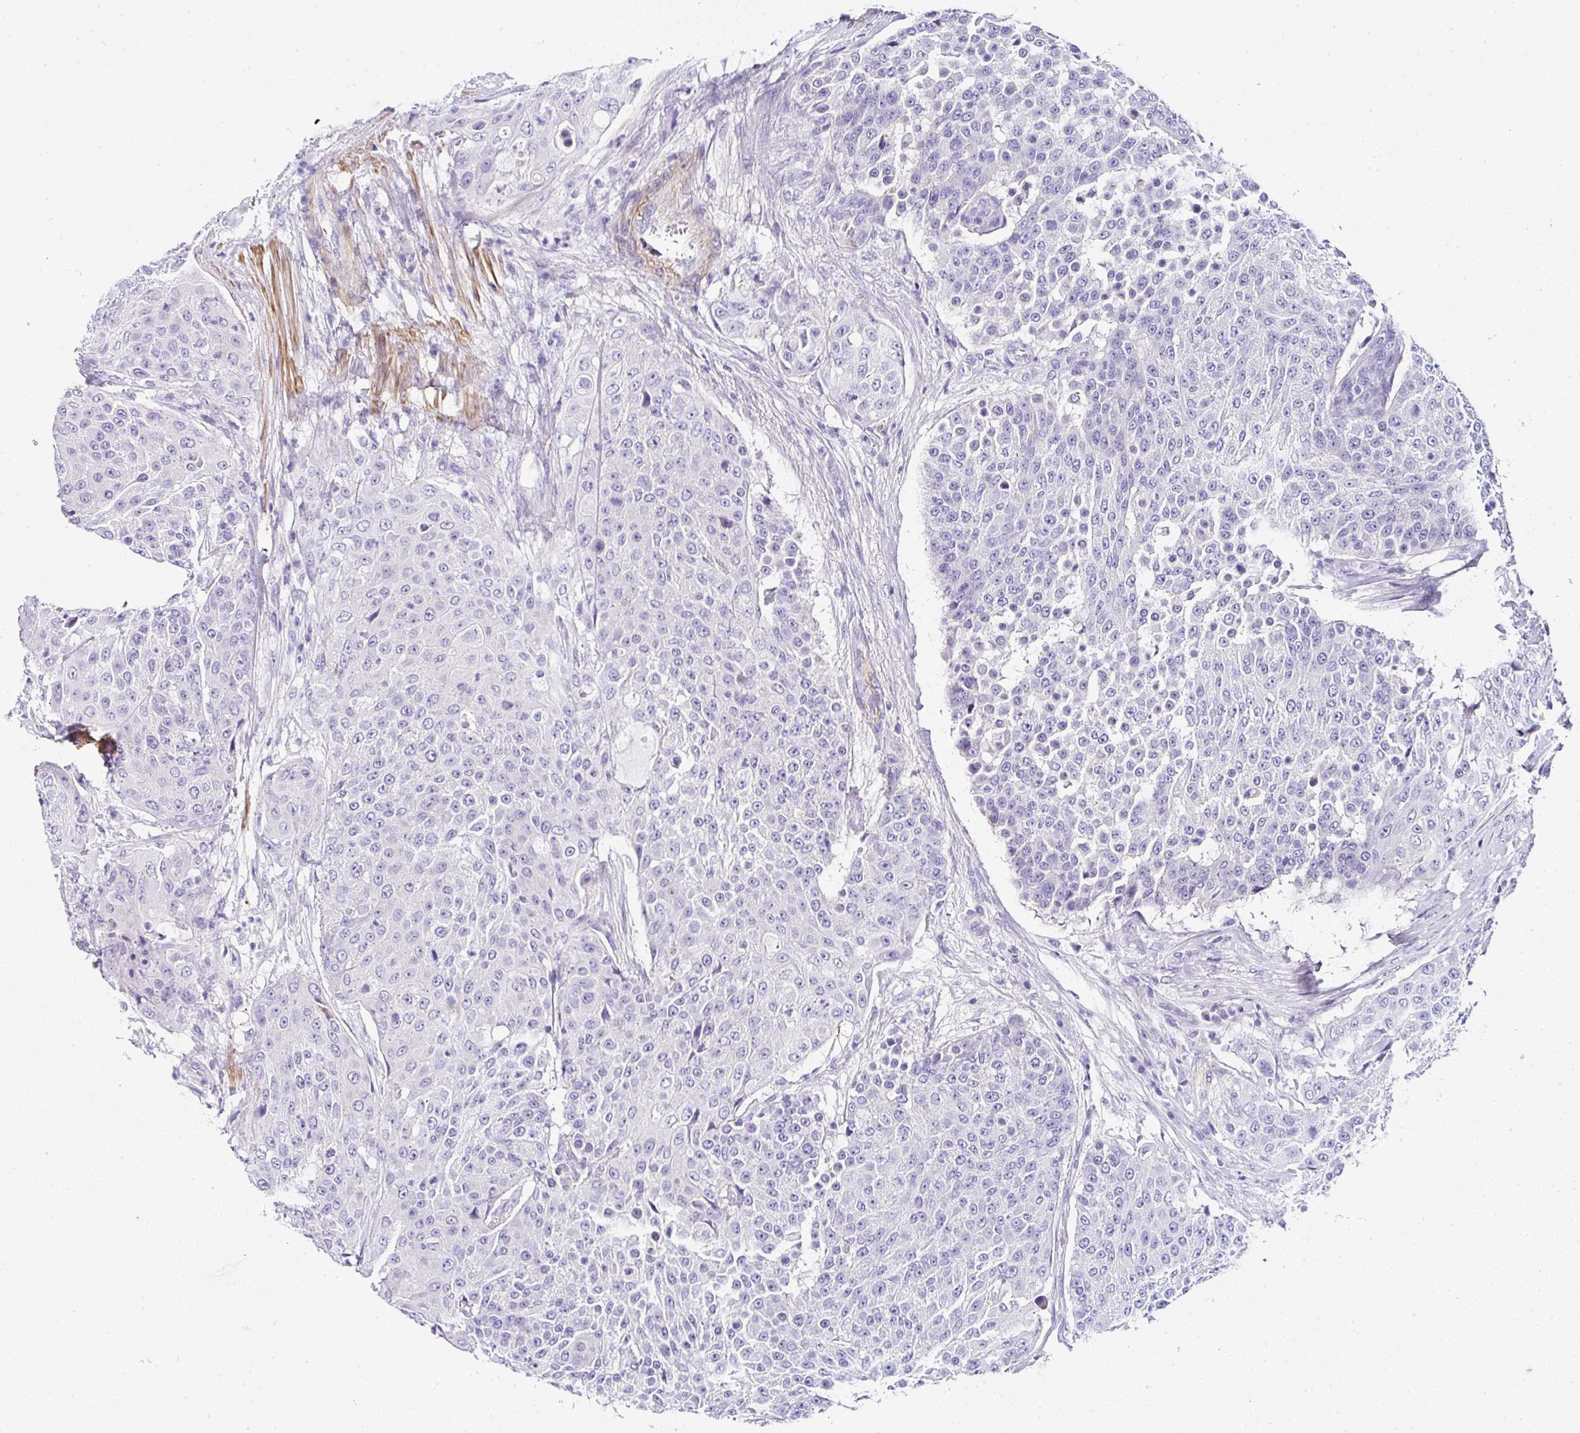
{"staining": {"intensity": "negative", "quantity": "none", "location": "none"}, "tissue": "urothelial cancer", "cell_type": "Tumor cells", "image_type": "cancer", "snomed": [{"axis": "morphology", "description": "Urothelial carcinoma, High grade"}, {"axis": "topography", "description": "Urinary bladder"}], "caption": "IHC image of urothelial carcinoma (high-grade) stained for a protein (brown), which shows no expression in tumor cells.", "gene": "PPFIA4", "patient": {"sex": "female", "age": 63}}